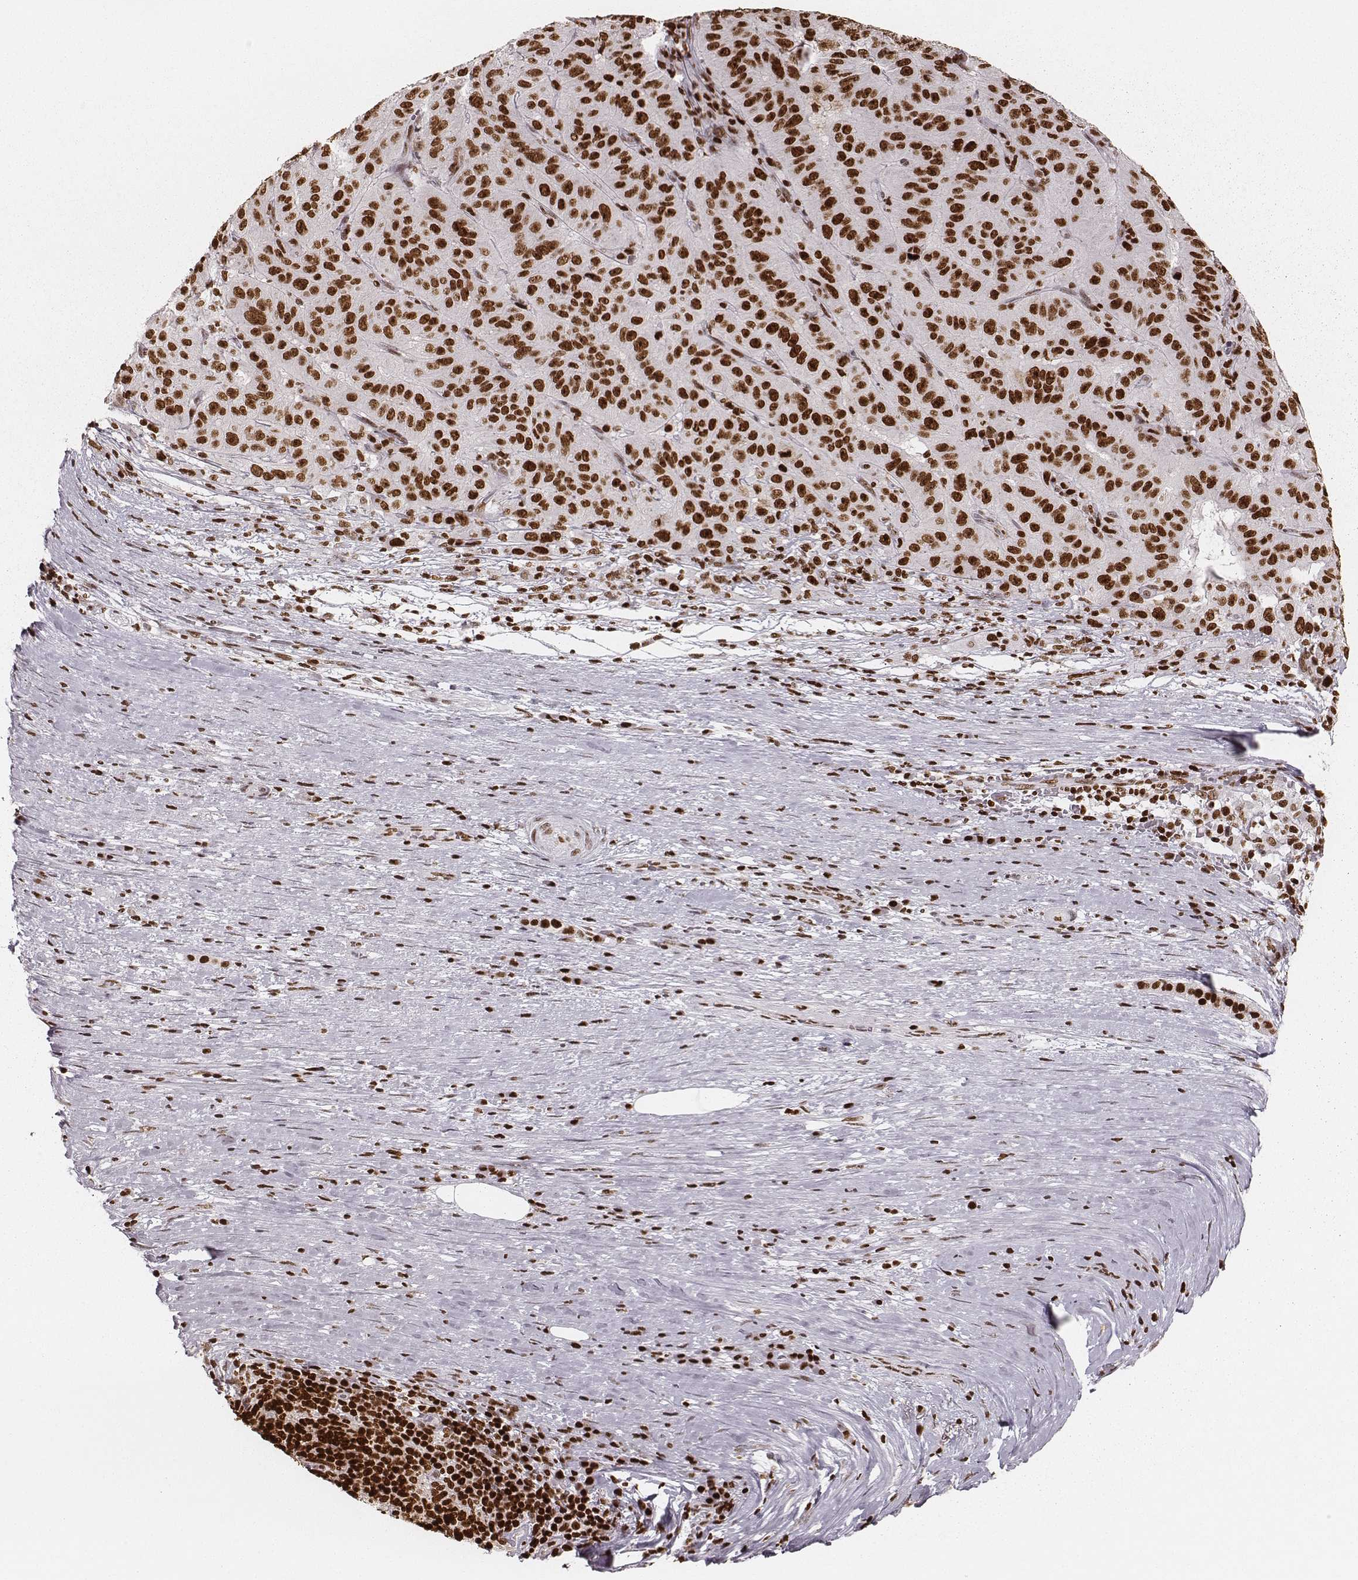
{"staining": {"intensity": "strong", "quantity": ">75%", "location": "nuclear"}, "tissue": "pancreatic cancer", "cell_type": "Tumor cells", "image_type": "cancer", "snomed": [{"axis": "morphology", "description": "Adenocarcinoma, NOS"}, {"axis": "topography", "description": "Pancreas"}], "caption": "A high-resolution histopathology image shows IHC staining of pancreatic adenocarcinoma, which demonstrates strong nuclear positivity in about >75% of tumor cells.", "gene": "PARP1", "patient": {"sex": "male", "age": 63}}